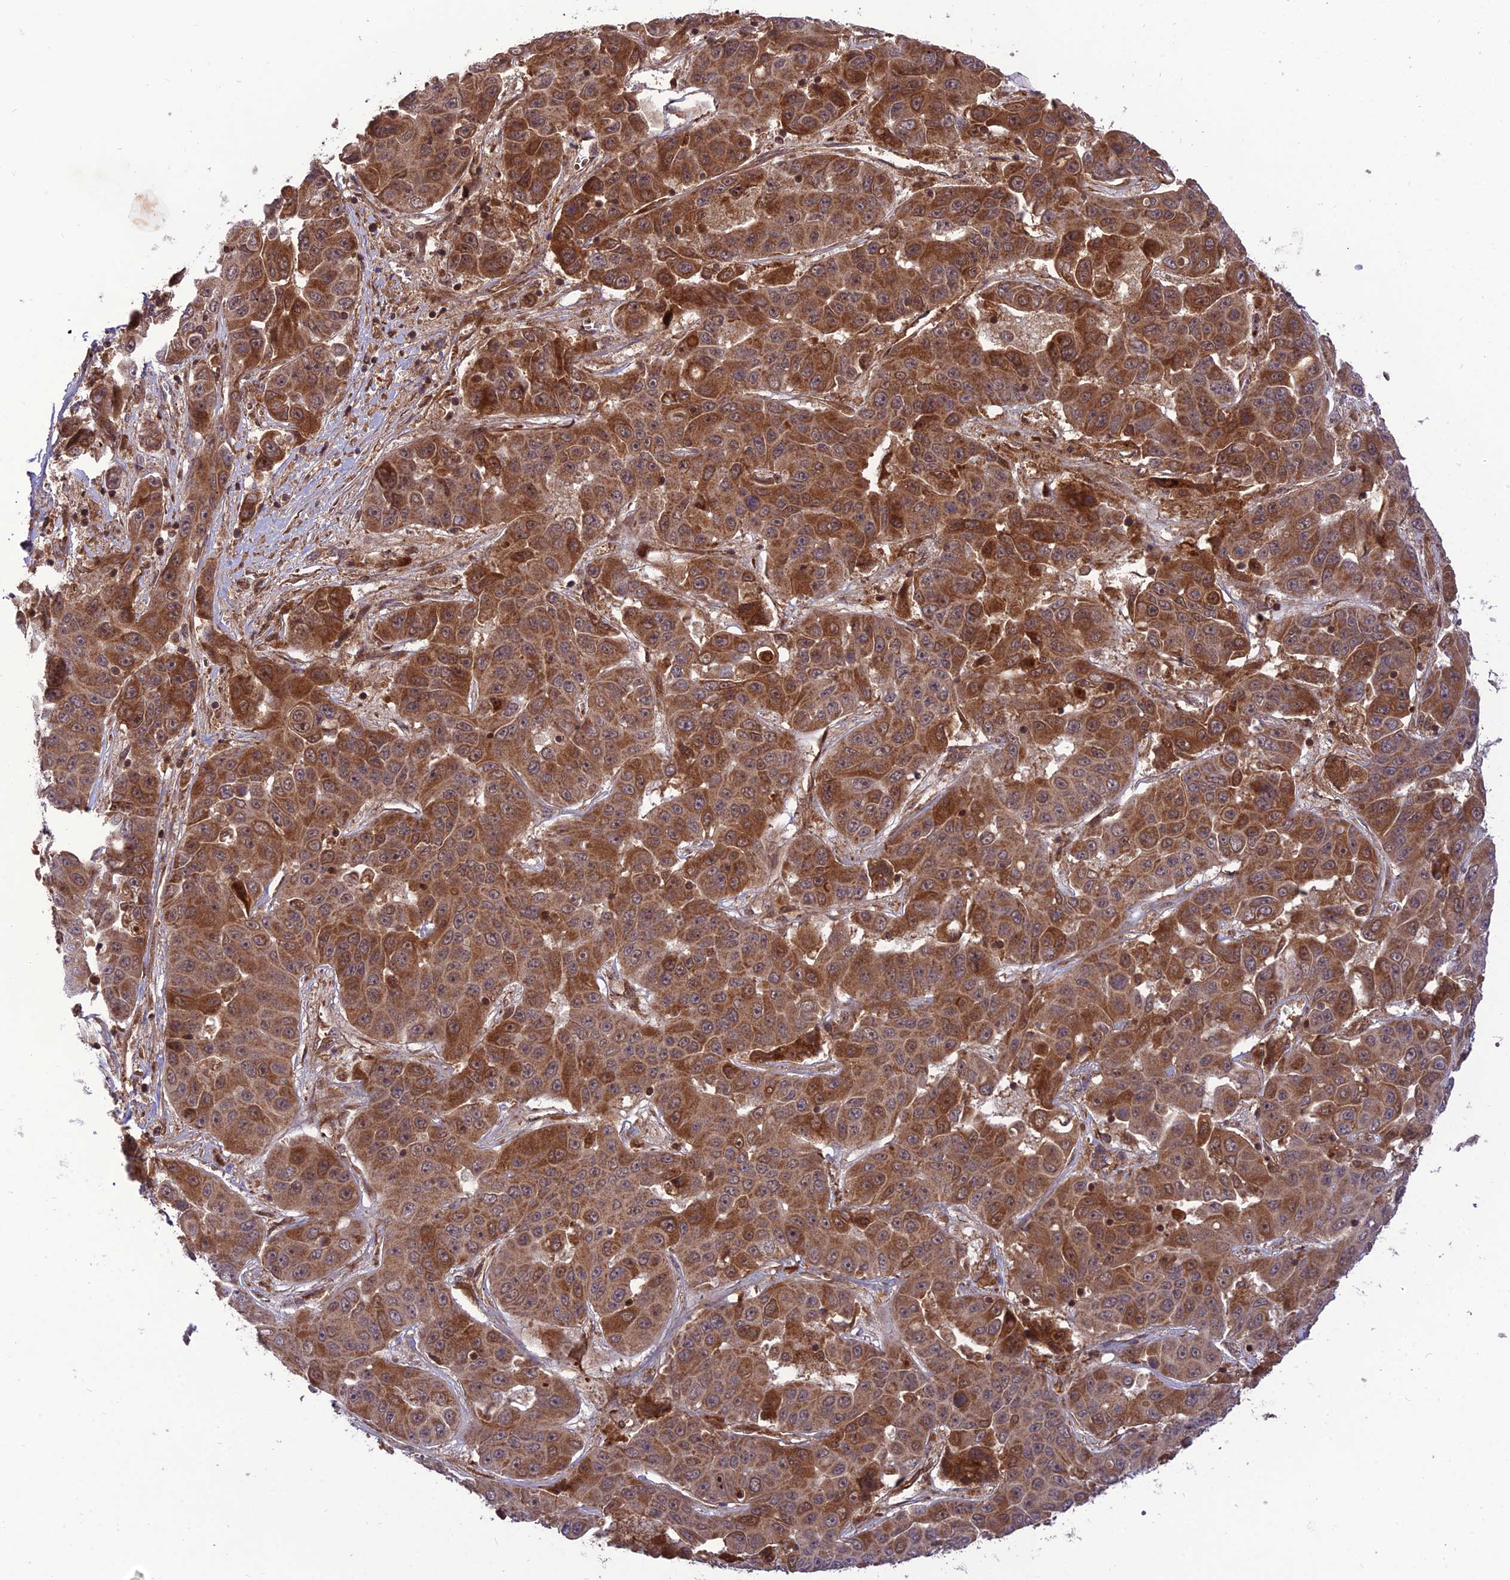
{"staining": {"intensity": "strong", "quantity": ">75%", "location": "cytoplasmic/membranous"}, "tissue": "liver cancer", "cell_type": "Tumor cells", "image_type": "cancer", "snomed": [{"axis": "morphology", "description": "Cholangiocarcinoma"}, {"axis": "topography", "description": "Liver"}], "caption": "Protein staining of liver cancer (cholangiocarcinoma) tissue demonstrates strong cytoplasmic/membranous positivity in approximately >75% of tumor cells.", "gene": "NDUFC1", "patient": {"sex": "female", "age": 52}}